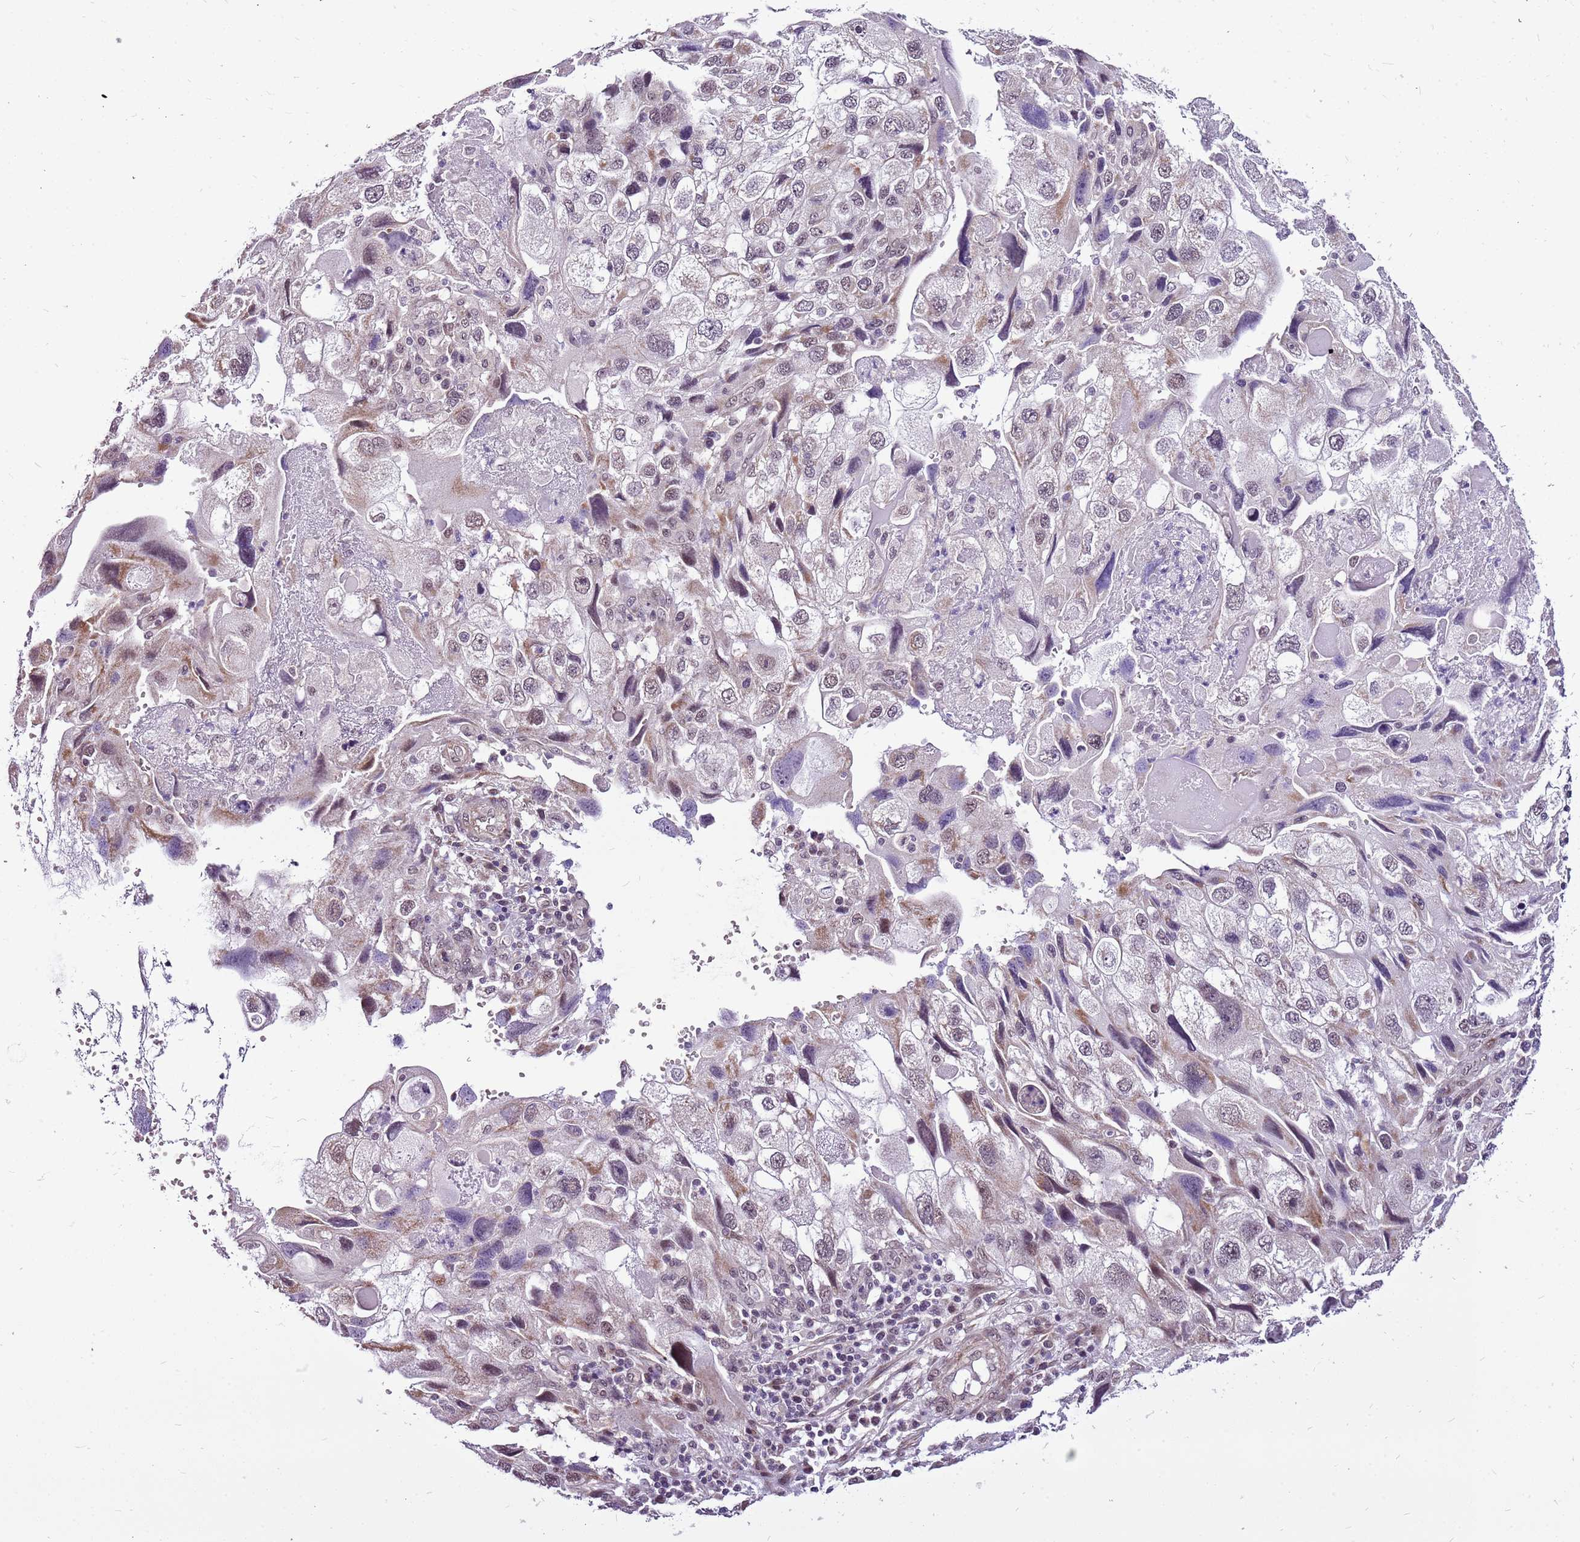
{"staining": {"intensity": "moderate", "quantity": "<25%", "location": "cytoplasmic/membranous,nuclear"}, "tissue": "endometrial cancer", "cell_type": "Tumor cells", "image_type": "cancer", "snomed": [{"axis": "morphology", "description": "Adenocarcinoma, NOS"}, {"axis": "topography", "description": "Endometrium"}], "caption": "Endometrial adenocarcinoma stained for a protein (brown) demonstrates moderate cytoplasmic/membranous and nuclear positive positivity in approximately <25% of tumor cells.", "gene": "CCDC166", "patient": {"sex": "female", "age": 49}}